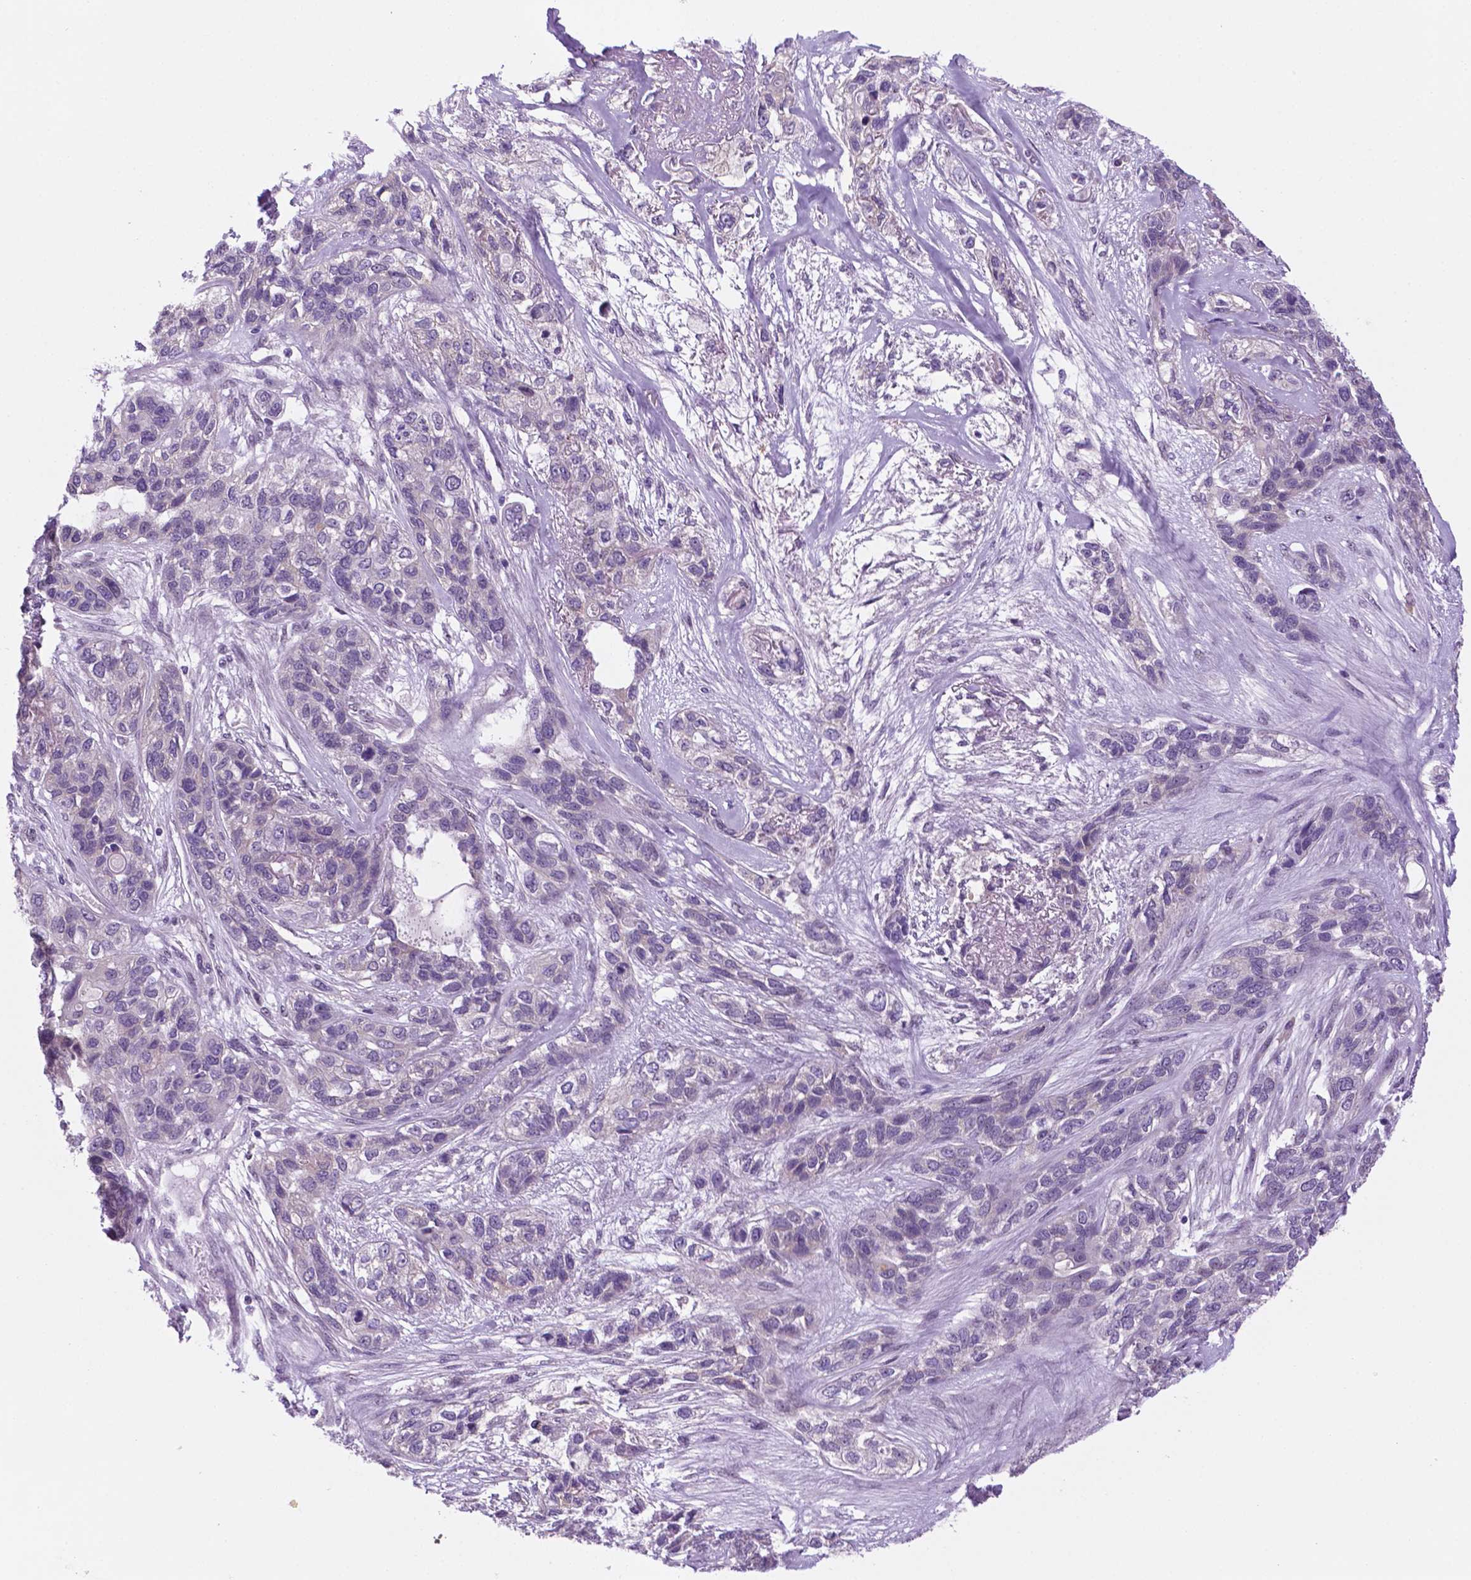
{"staining": {"intensity": "negative", "quantity": "none", "location": "none"}, "tissue": "lung cancer", "cell_type": "Tumor cells", "image_type": "cancer", "snomed": [{"axis": "morphology", "description": "Squamous cell carcinoma, NOS"}, {"axis": "topography", "description": "Lung"}], "caption": "Tumor cells show no significant expression in squamous cell carcinoma (lung).", "gene": "C18orf21", "patient": {"sex": "female", "age": 70}}